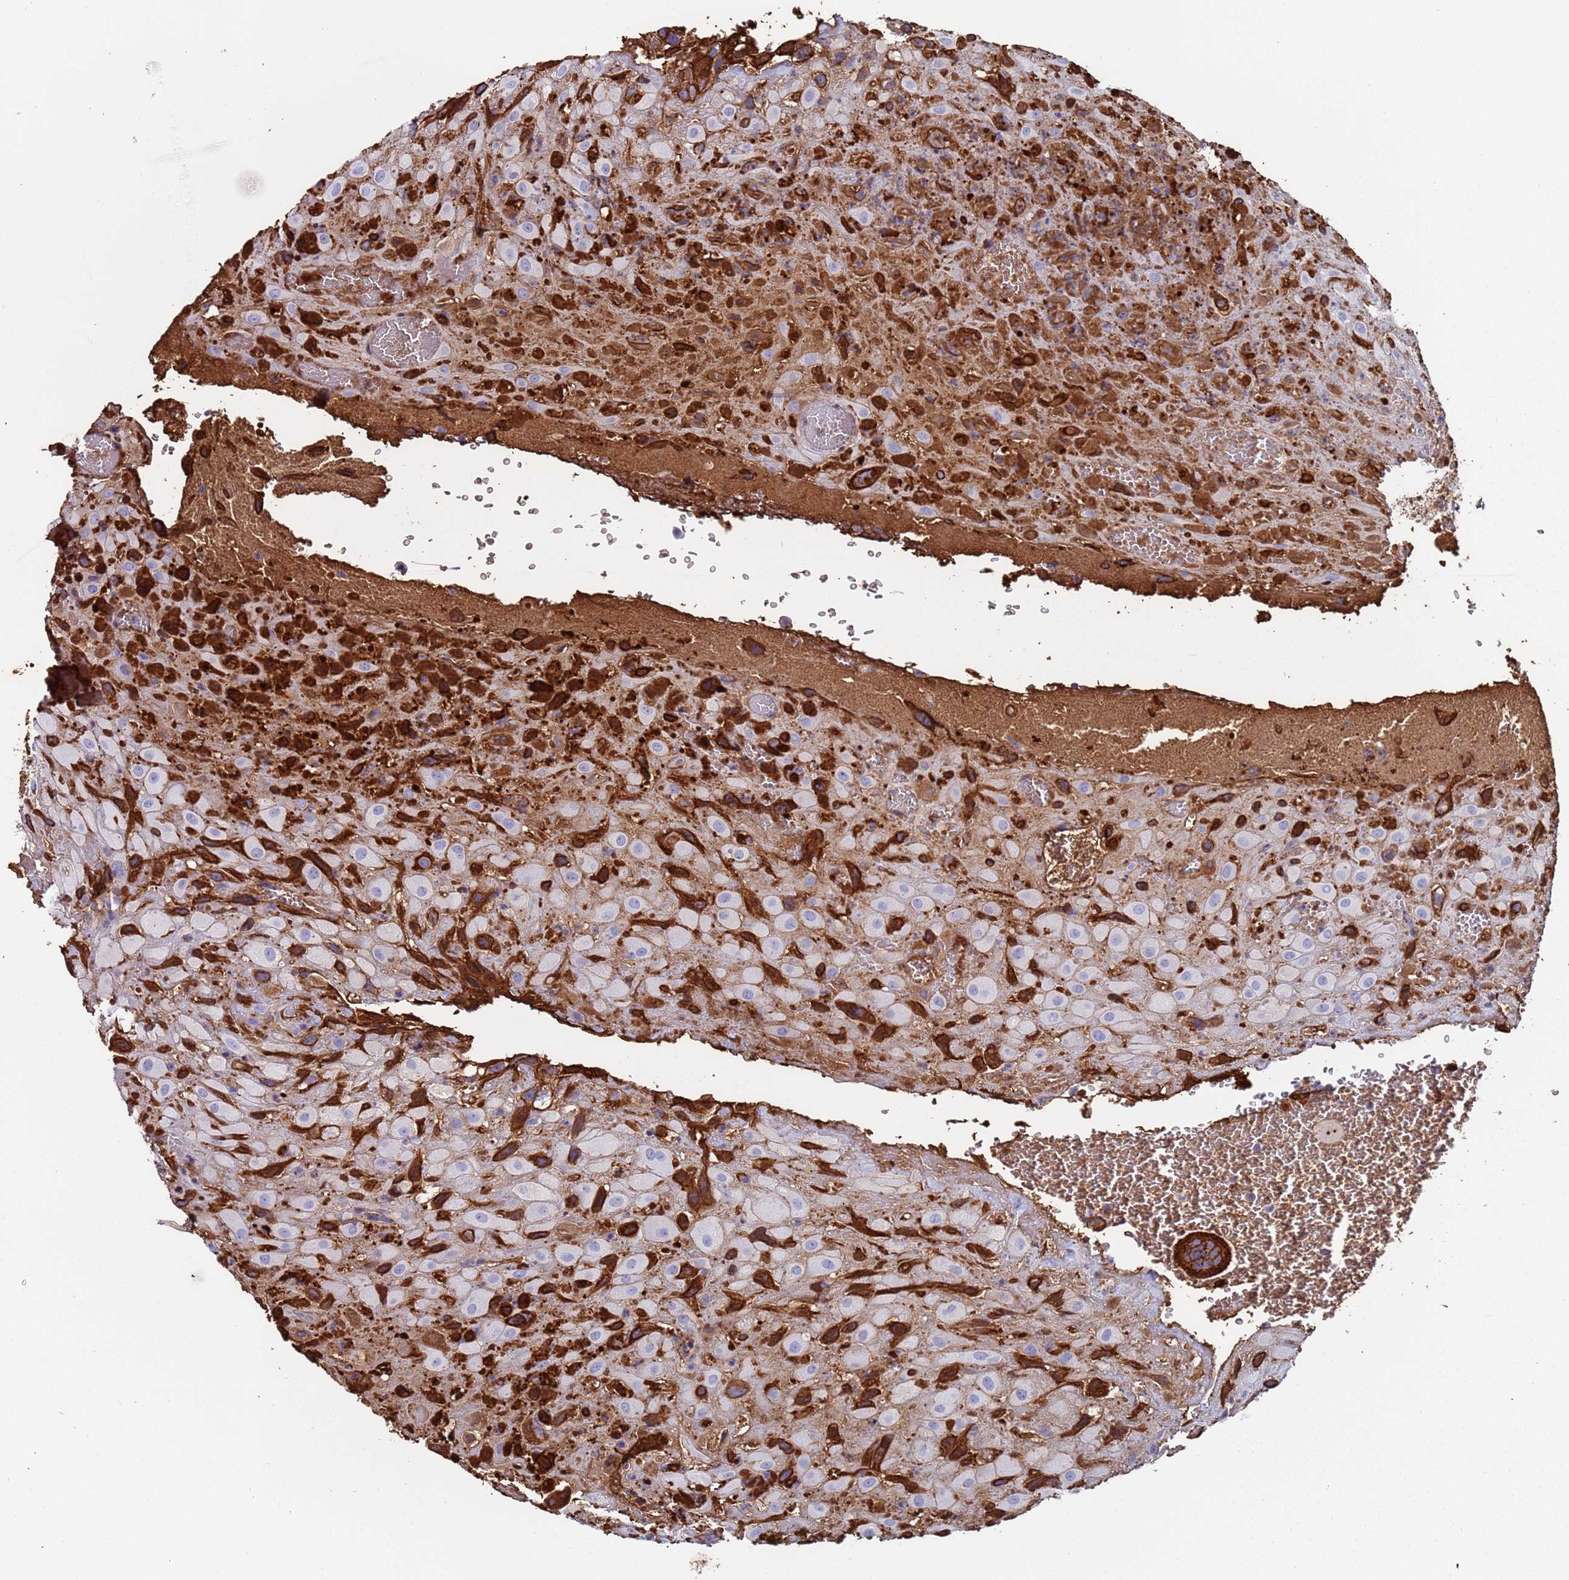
{"staining": {"intensity": "strong", "quantity": "<25%", "location": "cytoplasmic/membranous"}, "tissue": "placenta", "cell_type": "Decidual cells", "image_type": "normal", "snomed": [{"axis": "morphology", "description": "Normal tissue, NOS"}, {"axis": "topography", "description": "Placenta"}], "caption": "The micrograph shows a brown stain indicating the presence of a protein in the cytoplasmic/membranous of decidual cells in placenta.", "gene": "CYSLTR2", "patient": {"sex": "female", "age": 35}}